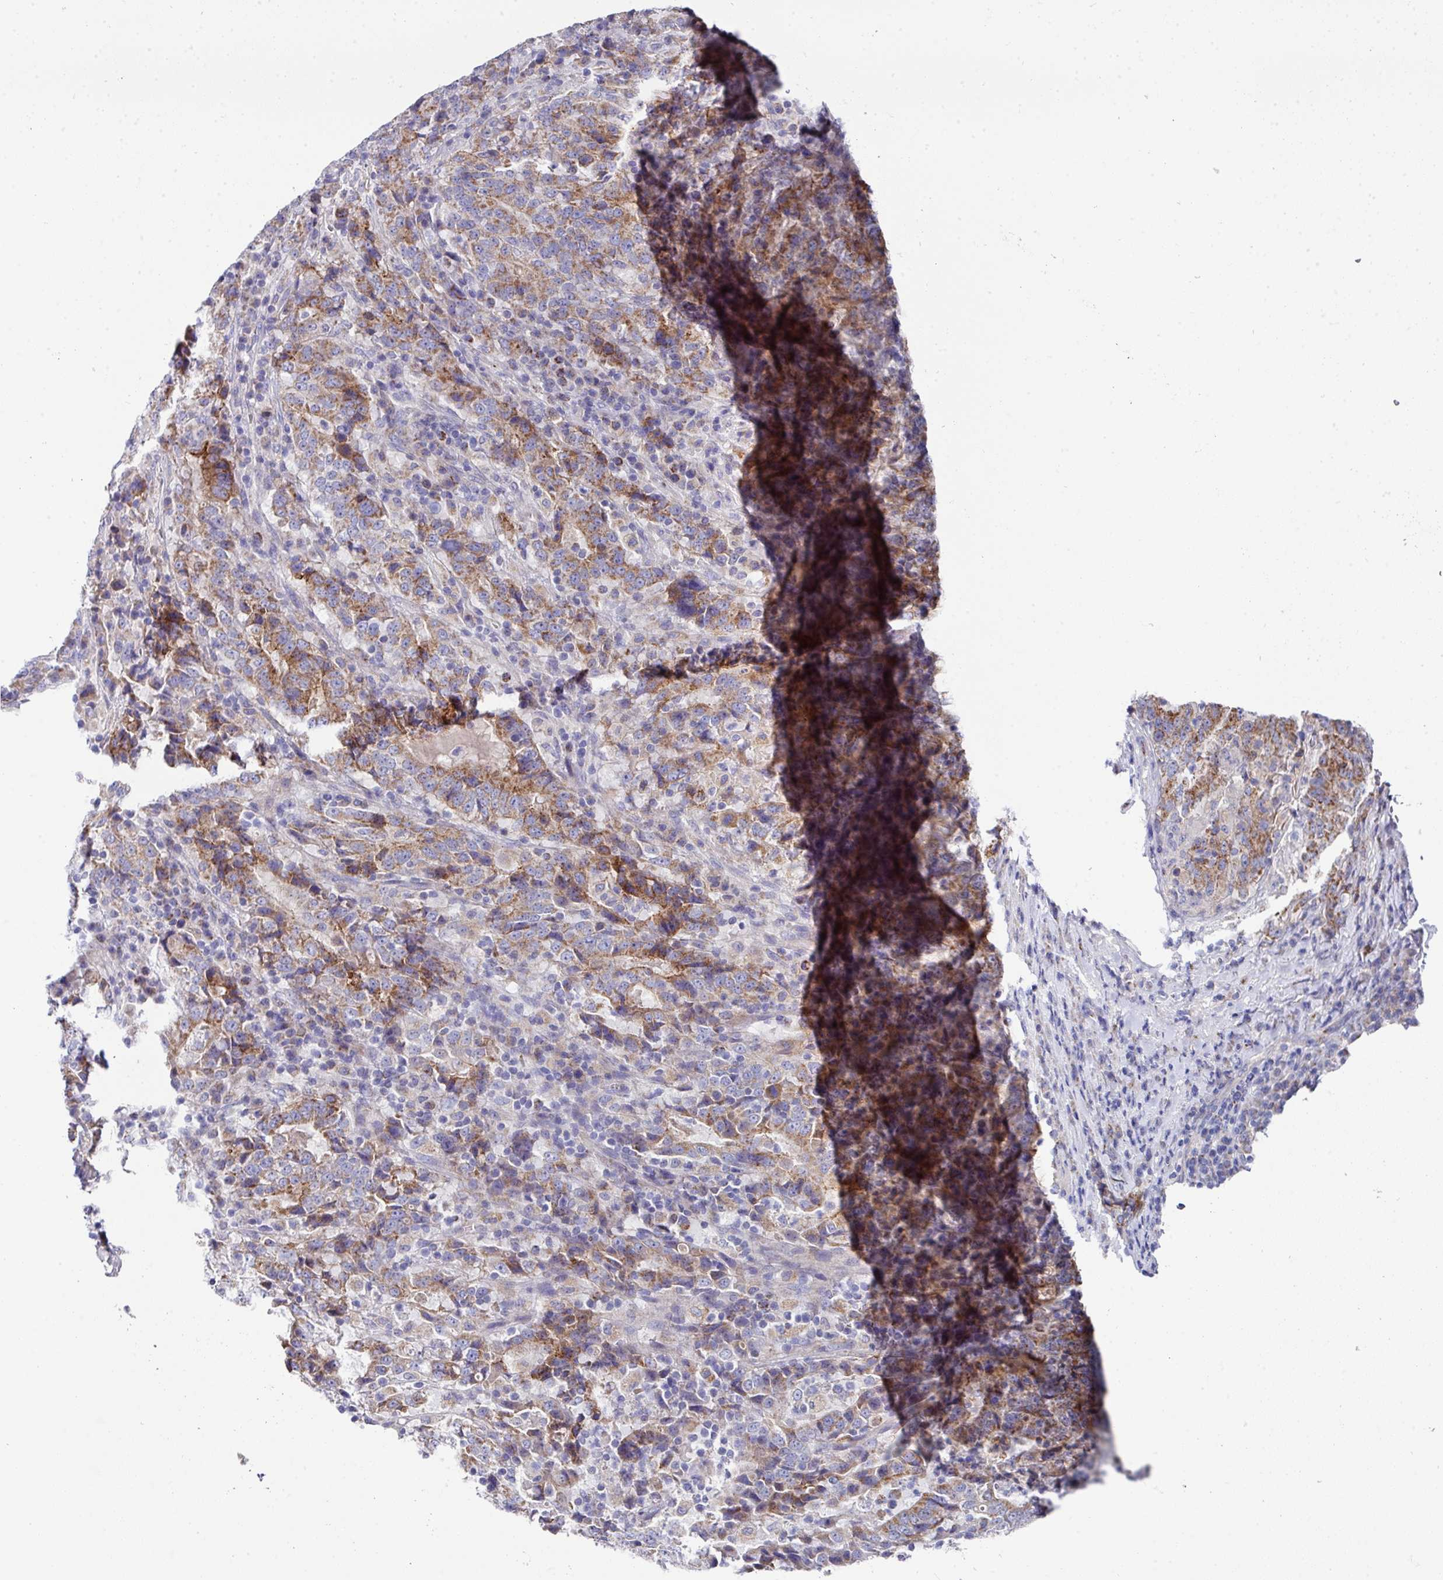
{"staining": {"intensity": "moderate", "quantity": ">75%", "location": "cytoplasmic/membranous"}, "tissue": "stomach cancer", "cell_type": "Tumor cells", "image_type": "cancer", "snomed": [{"axis": "morphology", "description": "Normal tissue, NOS"}, {"axis": "morphology", "description": "Adenocarcinoma, NOS"}, {"axis": "topography", "description": "Stomach, upper"}, {"axis": "topography", "description": "Stomach"}], "caption": "Immunohistochemical staining of human stomach cancer (adenocarcinoma) exhibits medium levels of moderate cytoplasmic/membranous staining in about >75% of tumor cells.", "gene": "CLDN1", "patient": {"sex": "male", "age": 59}}